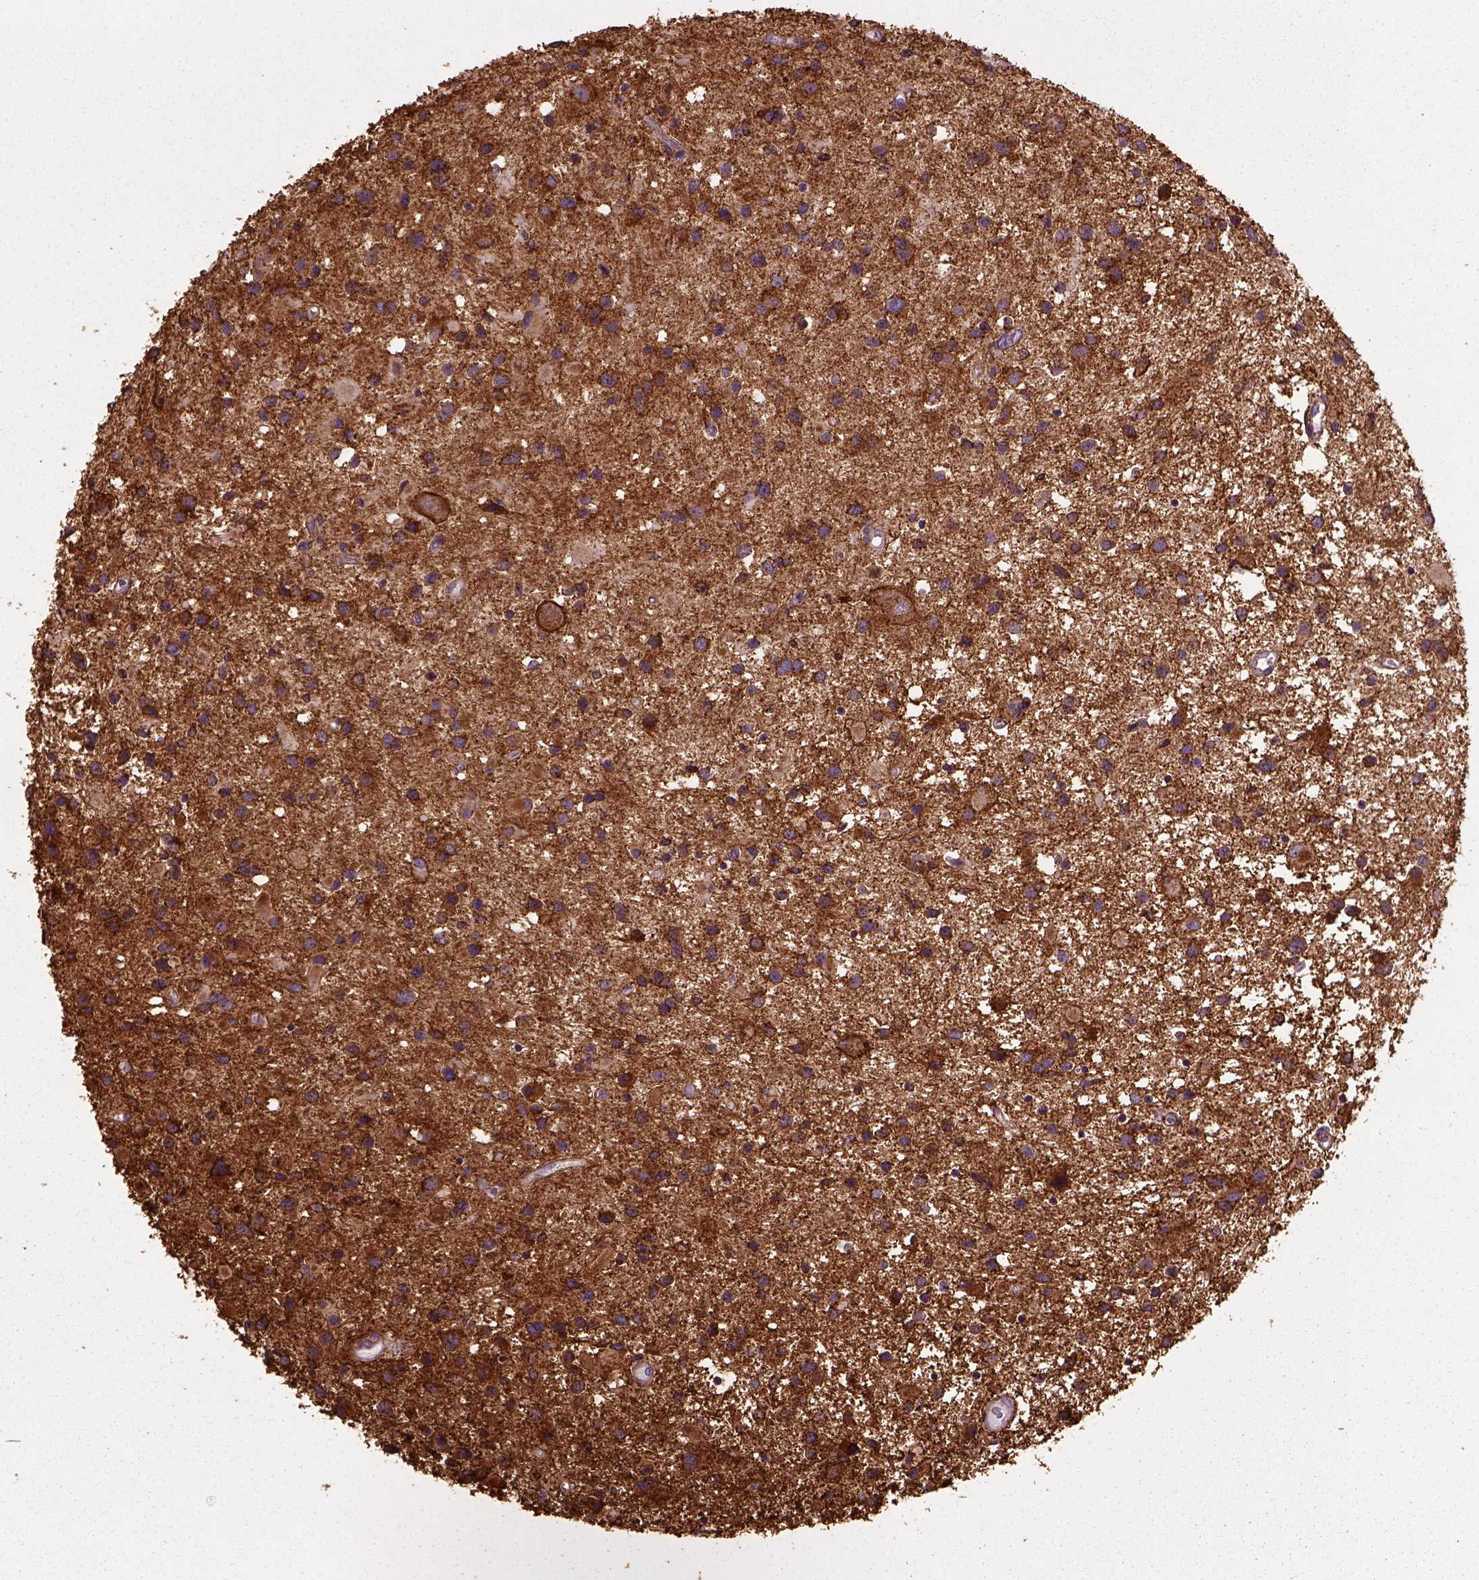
{"staining": {"intensity": "strong", "quantity": ">75%", "location": "cytoplasmic/membranous,nuclear"}, "tissue": "glioma", "cell_type": "Tumor cells", "image_type": "cancer", "snomed": [{"axis": "morphology", "description": "Glioma, malignant, Low grade"}, {"axis": "topography", "description": "Brain"}], "caption": "Strong cytoplasmic/membranous and nuclear expression is present in approximately >75% of tumor cells in glioma.", "gene": "MARCKS", "patient": {"sex": "female", "age": 32}}